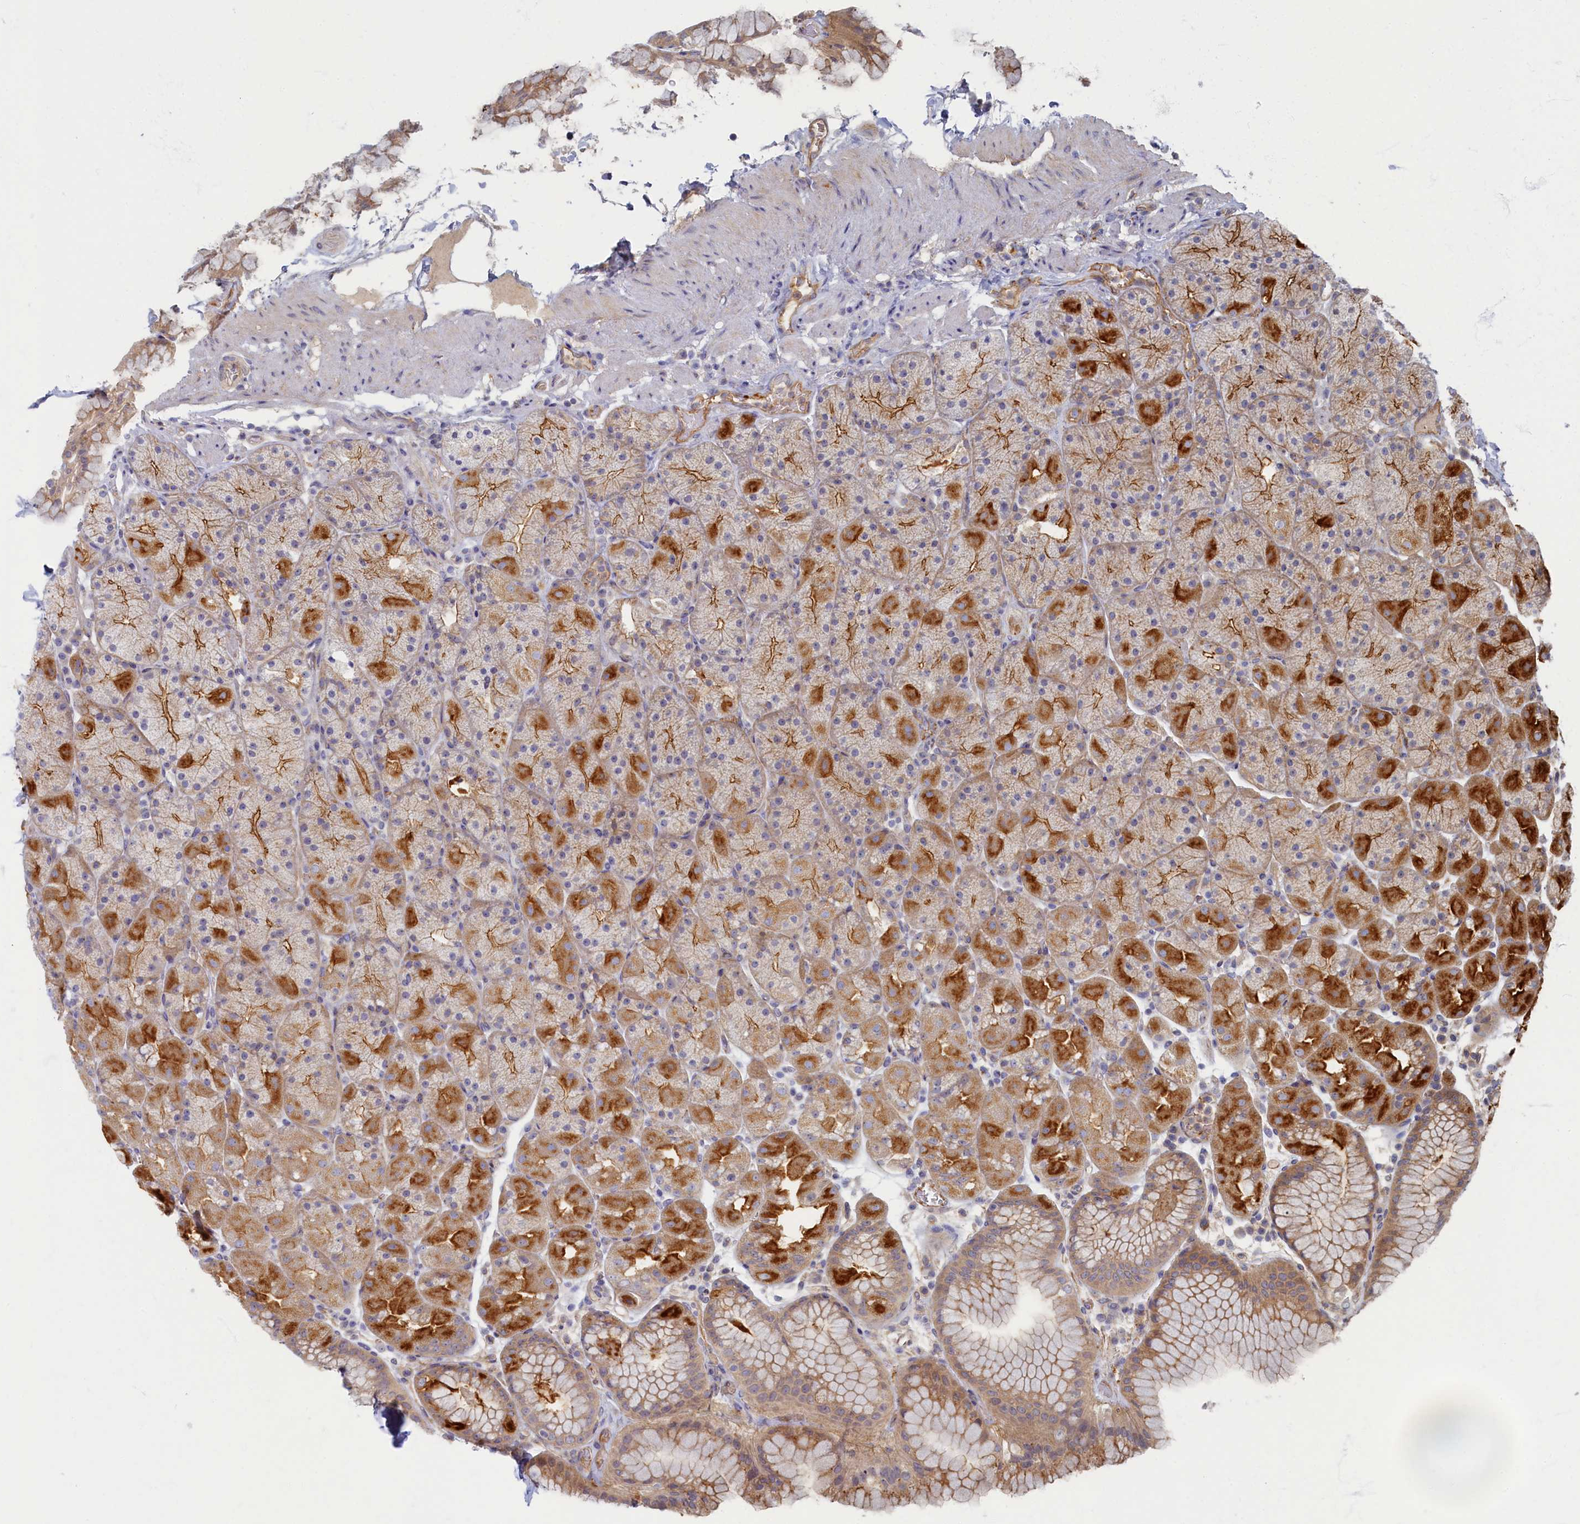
{"staining": {"intensity": "moderate", "quantity": ">75%", "location": "cytoplasmic/membranous"}, "tissue": "stomach", "cell_type": "Glandular cells", "image_type": "normal", "snomed": [{"axis": "morphology", "description": "Normal tissue, NOS"}, {"axis": "topography", "description": "Stomach, upper"}, {"axis": "topography", "description": "Stomach, lower"}], "caption": "Glandular cells show medium levels of moderate cytoplasmic/membranous expression in approximately >75% of cells in unremarkable stomach.", "gene": "PSMG2", "patient": {"sex": "male", "age": 67}}